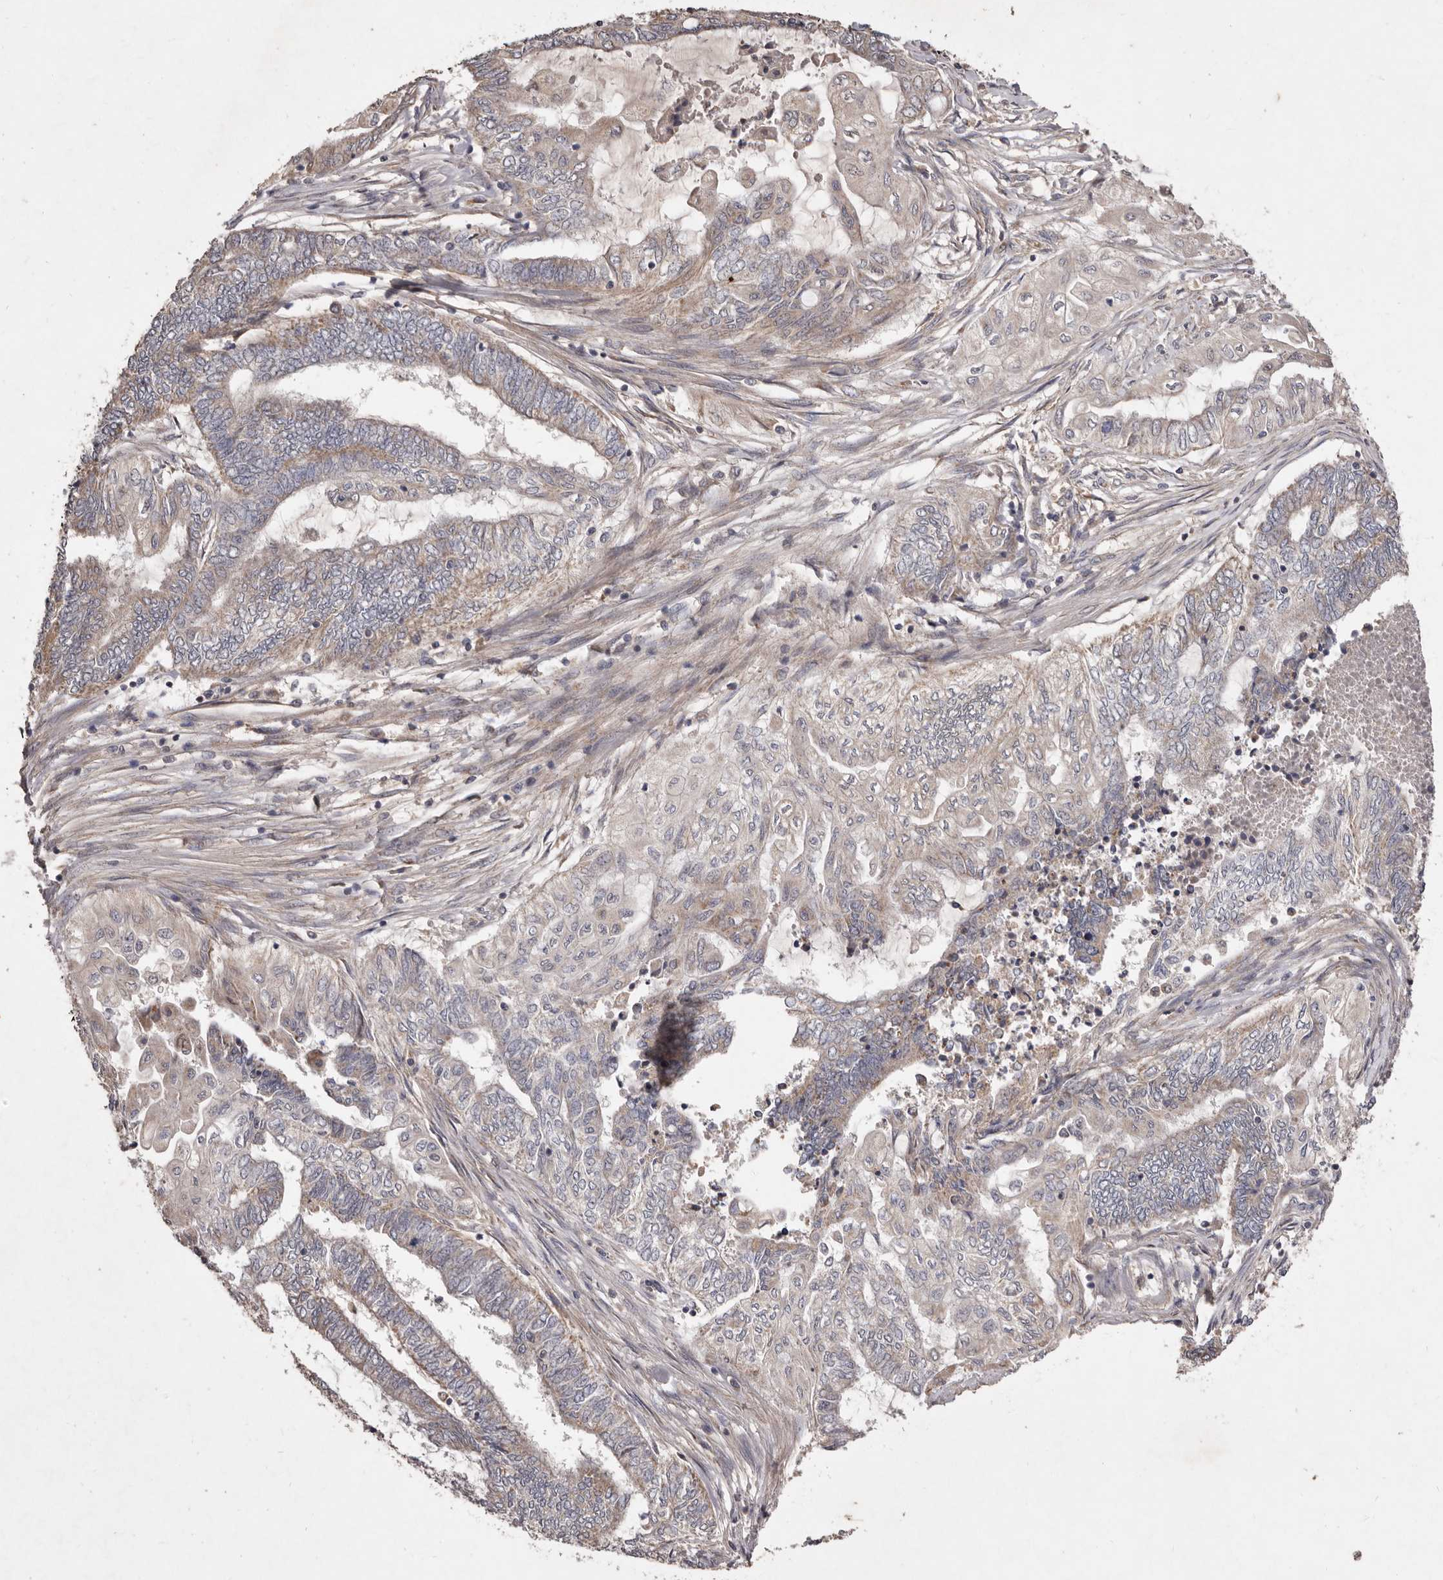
{"staining": {"intensity": "weak", "quantity": "25%-75%", "location": "cytoplasmic/membranous"}, "tissue": "endometrial cancer", "cell_type": "Tumor cells", "image_type": "cancer", "snomed": [{"axis": "morphology", "description": "Adenocarcinoma, NOS"}, {"axis": "topography", "description": "Uterus"}, {"axis": "topography", "description": "Endometrium"}], "caption": "Human endometrial adenocarcinoma stained with a protein marker displays weak staining in tumor cells.", "gene": "FLAD1", "patient": {"sex": "female", "age": 70}}